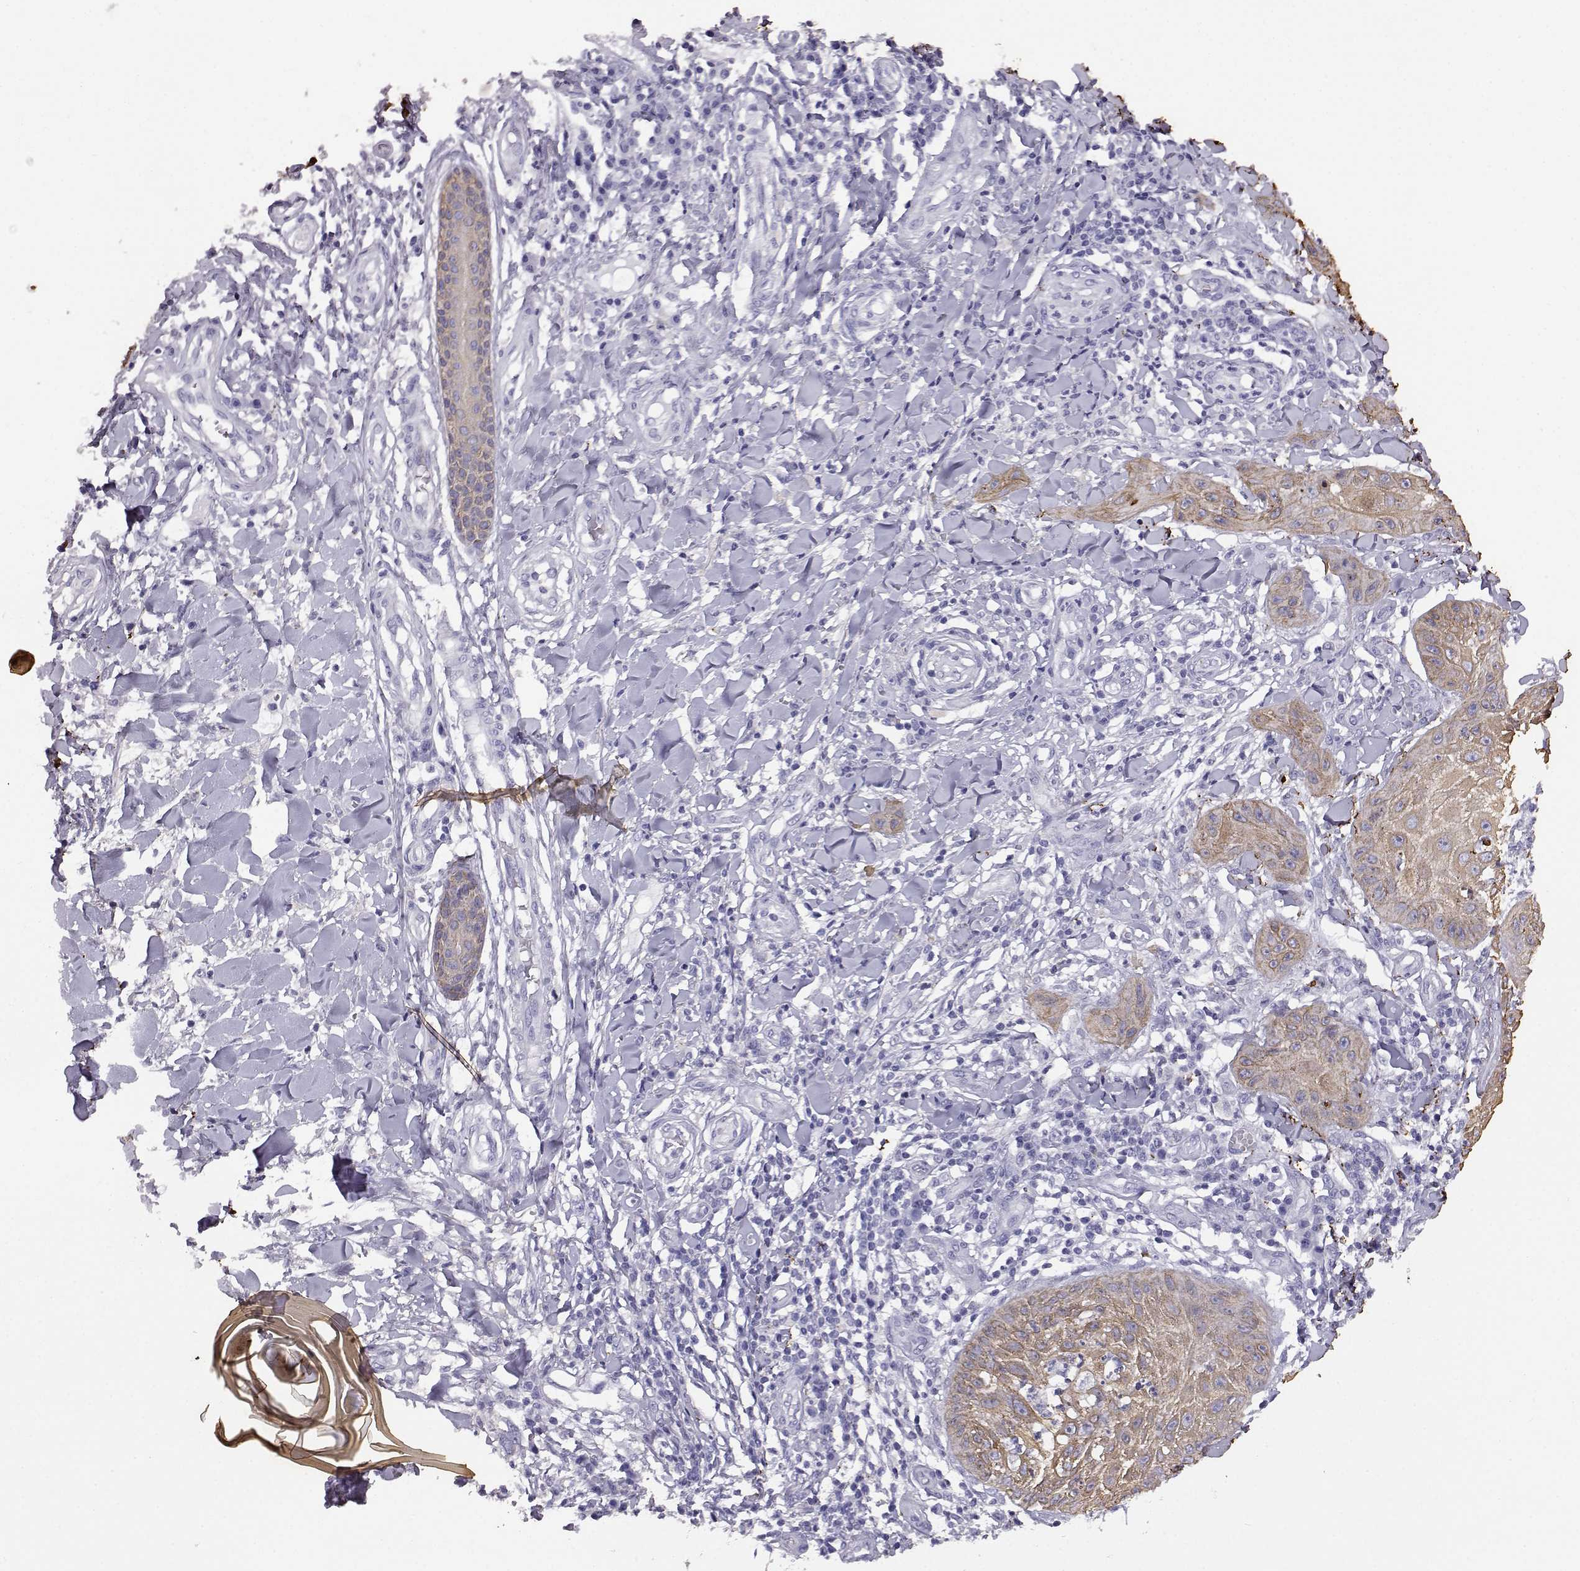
{"staining": {"intensity": "weak", "quantity": ">75%", "location": "cytoplasmic/membranous"}, "tissue": "skin cancer", "cell_type": "Tumor cells", "image_type": "cancer", "snomed": [{"axis": "morphology", "description": "Squamous cell carcinoma, NOS"}, {"axis": "topography", "description": "Skin"}], "caption": "Skin squamous cell carcinoma was stained to show a protein in brown. There is low levels of weak cytoplasmic/membranous positivity in approximately >75% of tumor cells. The protein is stained brown, and the nuclei are stained in blue (DAB (3,3'-diaminobenzidine) IHC with brightfield microscopy, high magnification).", "gene": "AKR1B1", "patient": {"sex": "male", "age": 70}}